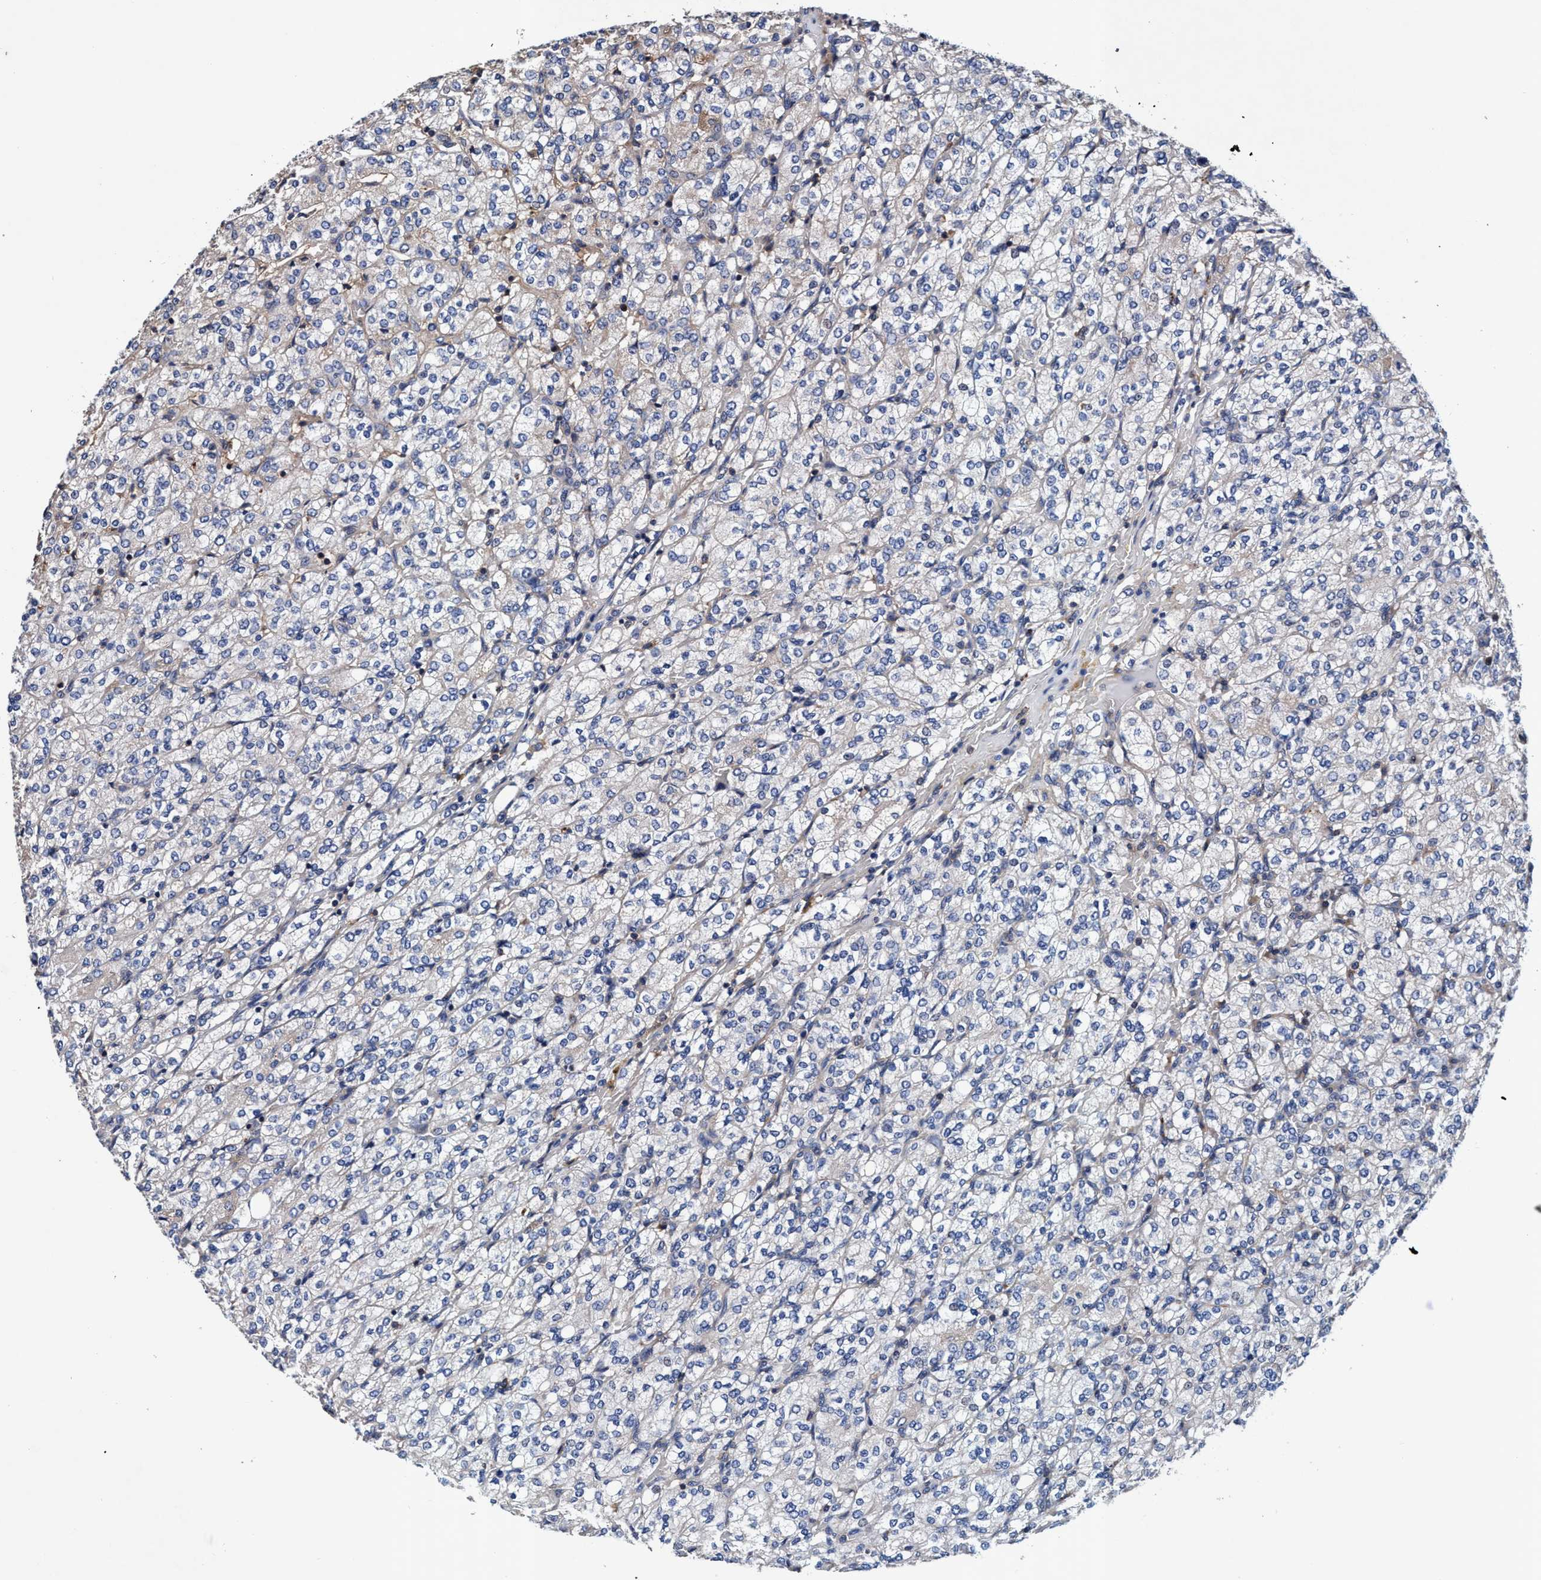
{"staining": {"intensity": "negative", "quantity": "none", "location": "none"}, "tissue": "renal cancer", "cell_type": "Tumor cells", "image_type": "cancer", "snomed": [{"axis": "morphology", "description": "Adenocarcinoma, NOS"}, {"axis": "topography", "description": "Kidney"}], "caption": "Immunohistochemistry image of neoplastic tissue: human renal cancer (adenocarcinoma) stained with DAB (3,3'-diaminobenzidine) exhibits no significant protein positivity in tumor cells.", "gene": "RNF208", "patient": {"sex": "male", "age": 77}}